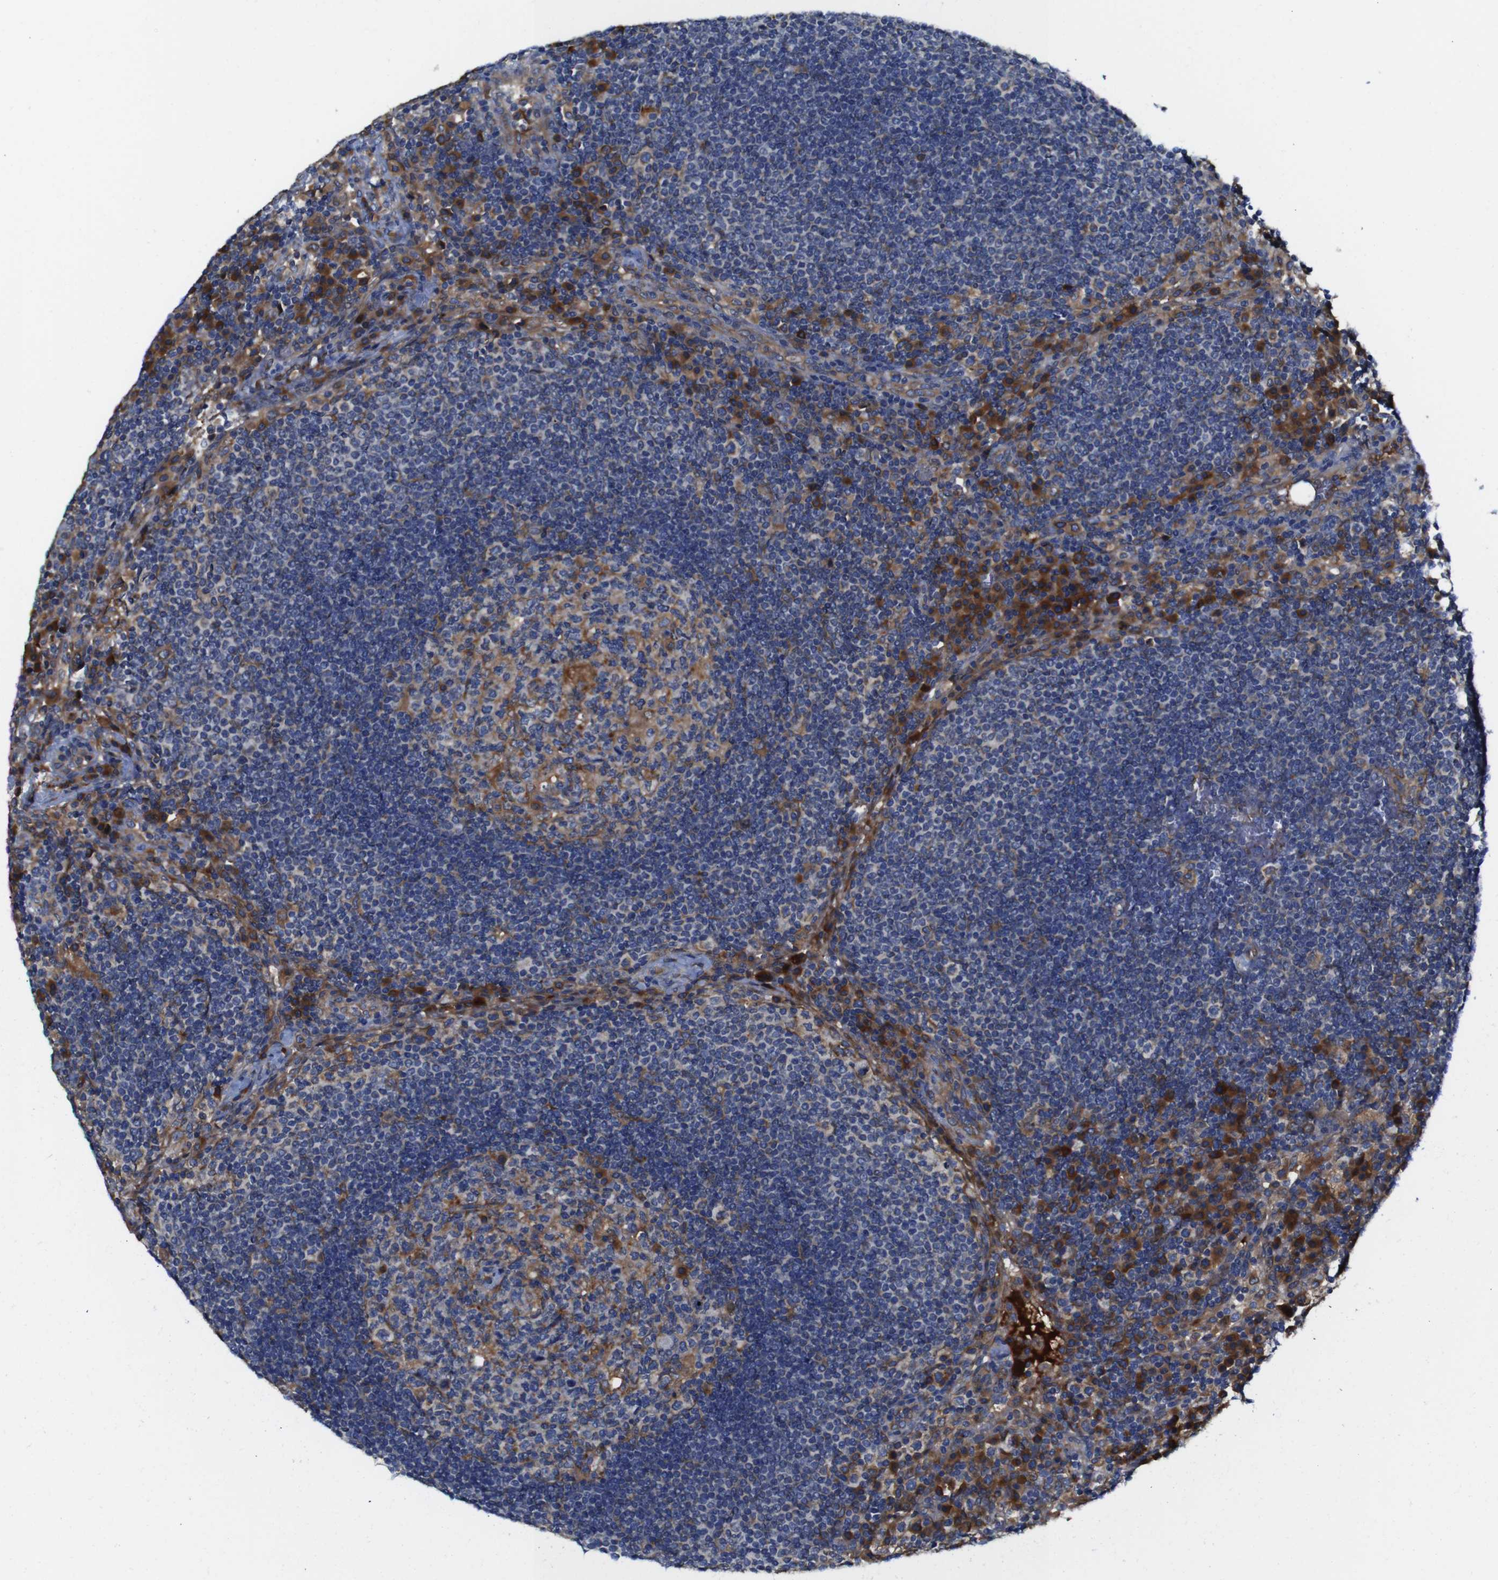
{"staining": {"intensity": "moderate", "quantity": "25%-75%", "location": "cytoplasmic/membranous"}, "tissue": "lymph node", "cell_type": "Germinal center cells", "image_type": "normal", "snomed": [{"axis": "morphology", "description": "Normal tissue, NOS"}, {"axis": "topography", "description": "Lymph node"}], "caption": "This is a photomicrograph of immunohistochemistry staining of normal lymph node, which shows moderate staining in the cytoplasmic/membranous of germinal center cells.", "gene": "CLCC1", "patient": {"sex": "female", "age": 53}}